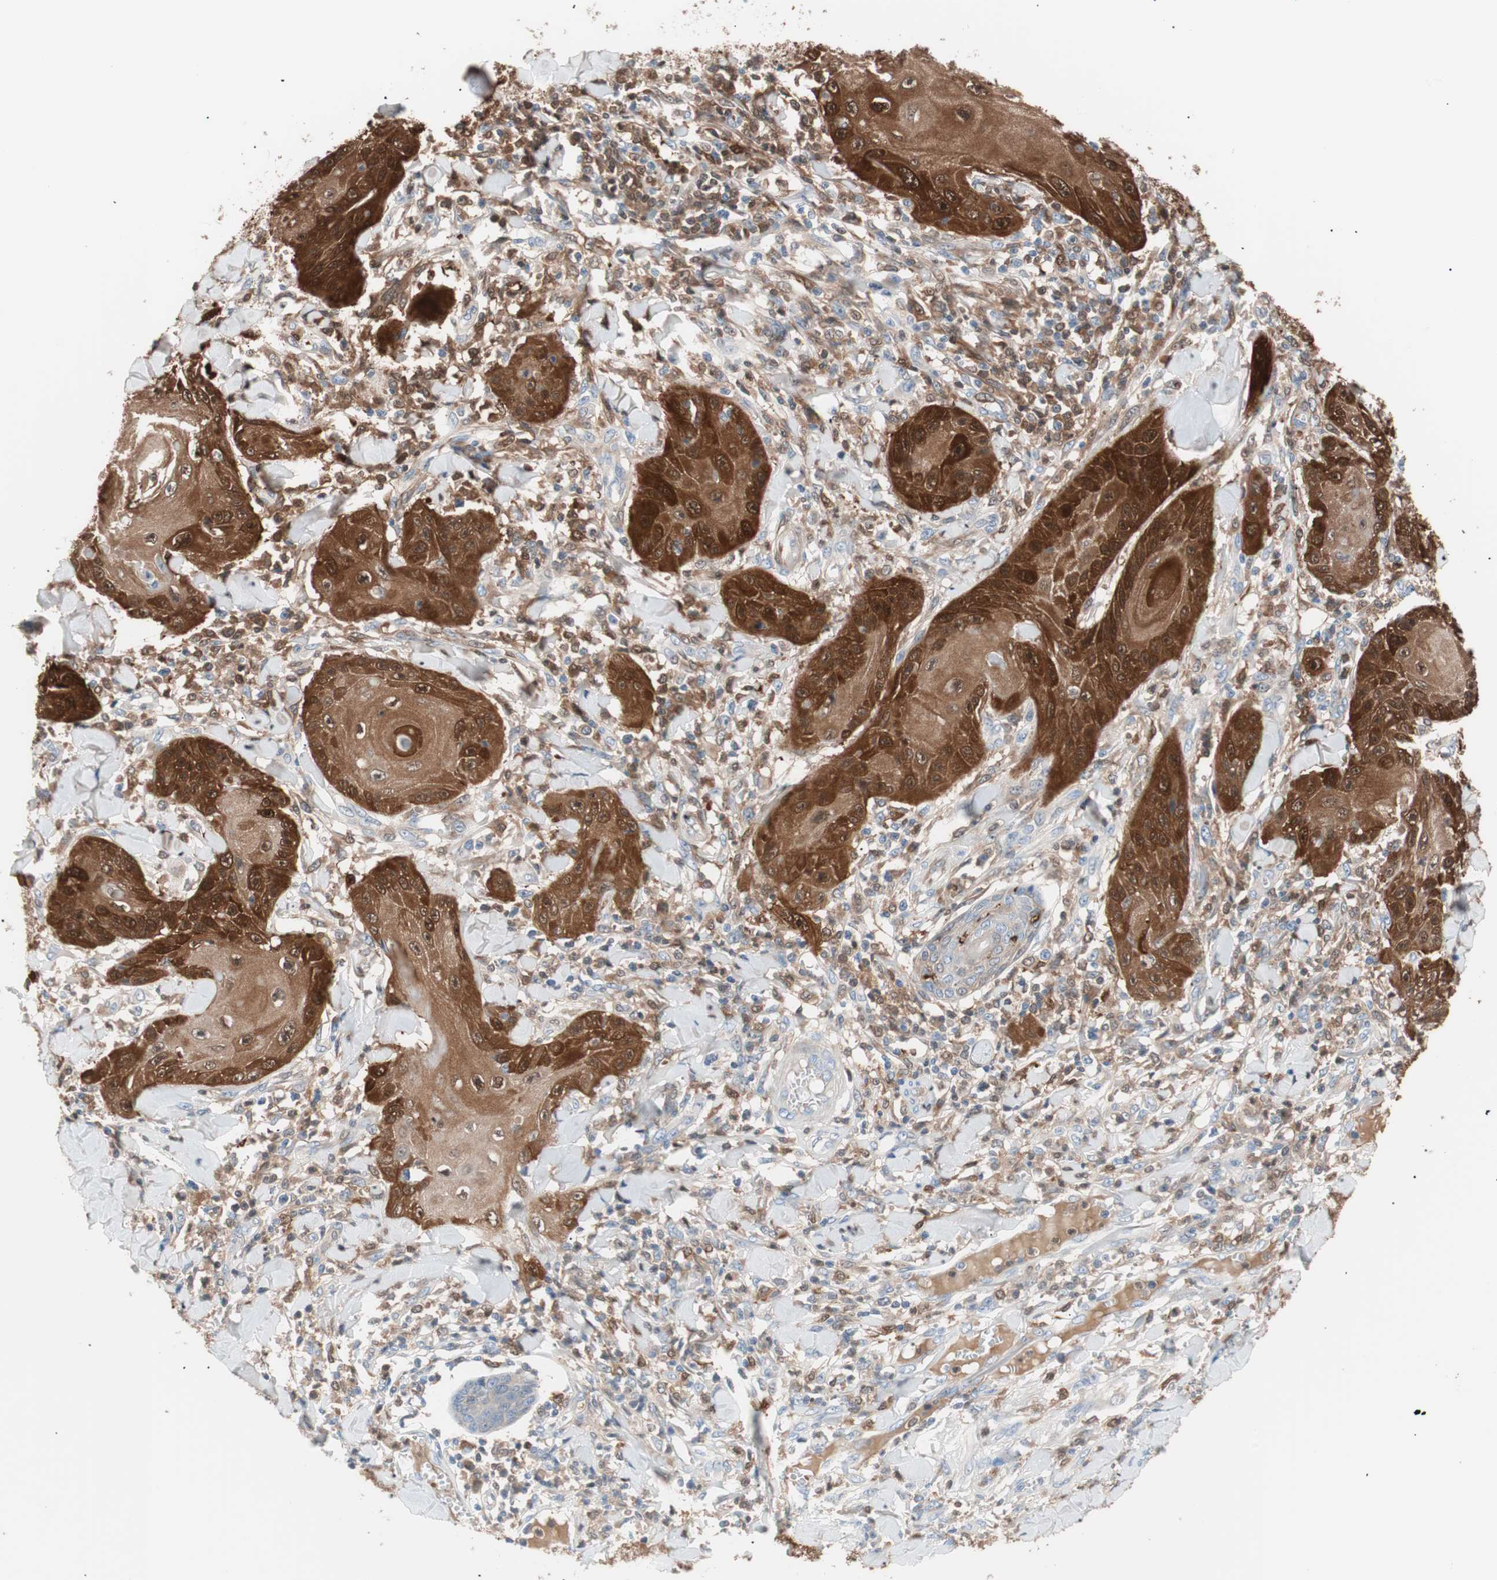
{"staining": {"intensity": "strong", "quantity": ">75%", "location": "cytoplasmic/membranous,nuclear"}, "tissue": "skin cancer", "cell_type": "Tumor cells", "image_type": "cancer", "snomed": [{"axis": "morphology", "description": "Squamous cell carcinoma, NOS"}, {"axis": "topography", "description": "Skin"}], "caption": "Skin cancer stained with a brown dye shows strong cytoplasmic/membranous and nuclear positive positivity in approximately >75% of tumor cells.", "gene": "IL18", "patient": {"sex": "female", "age": 78}}